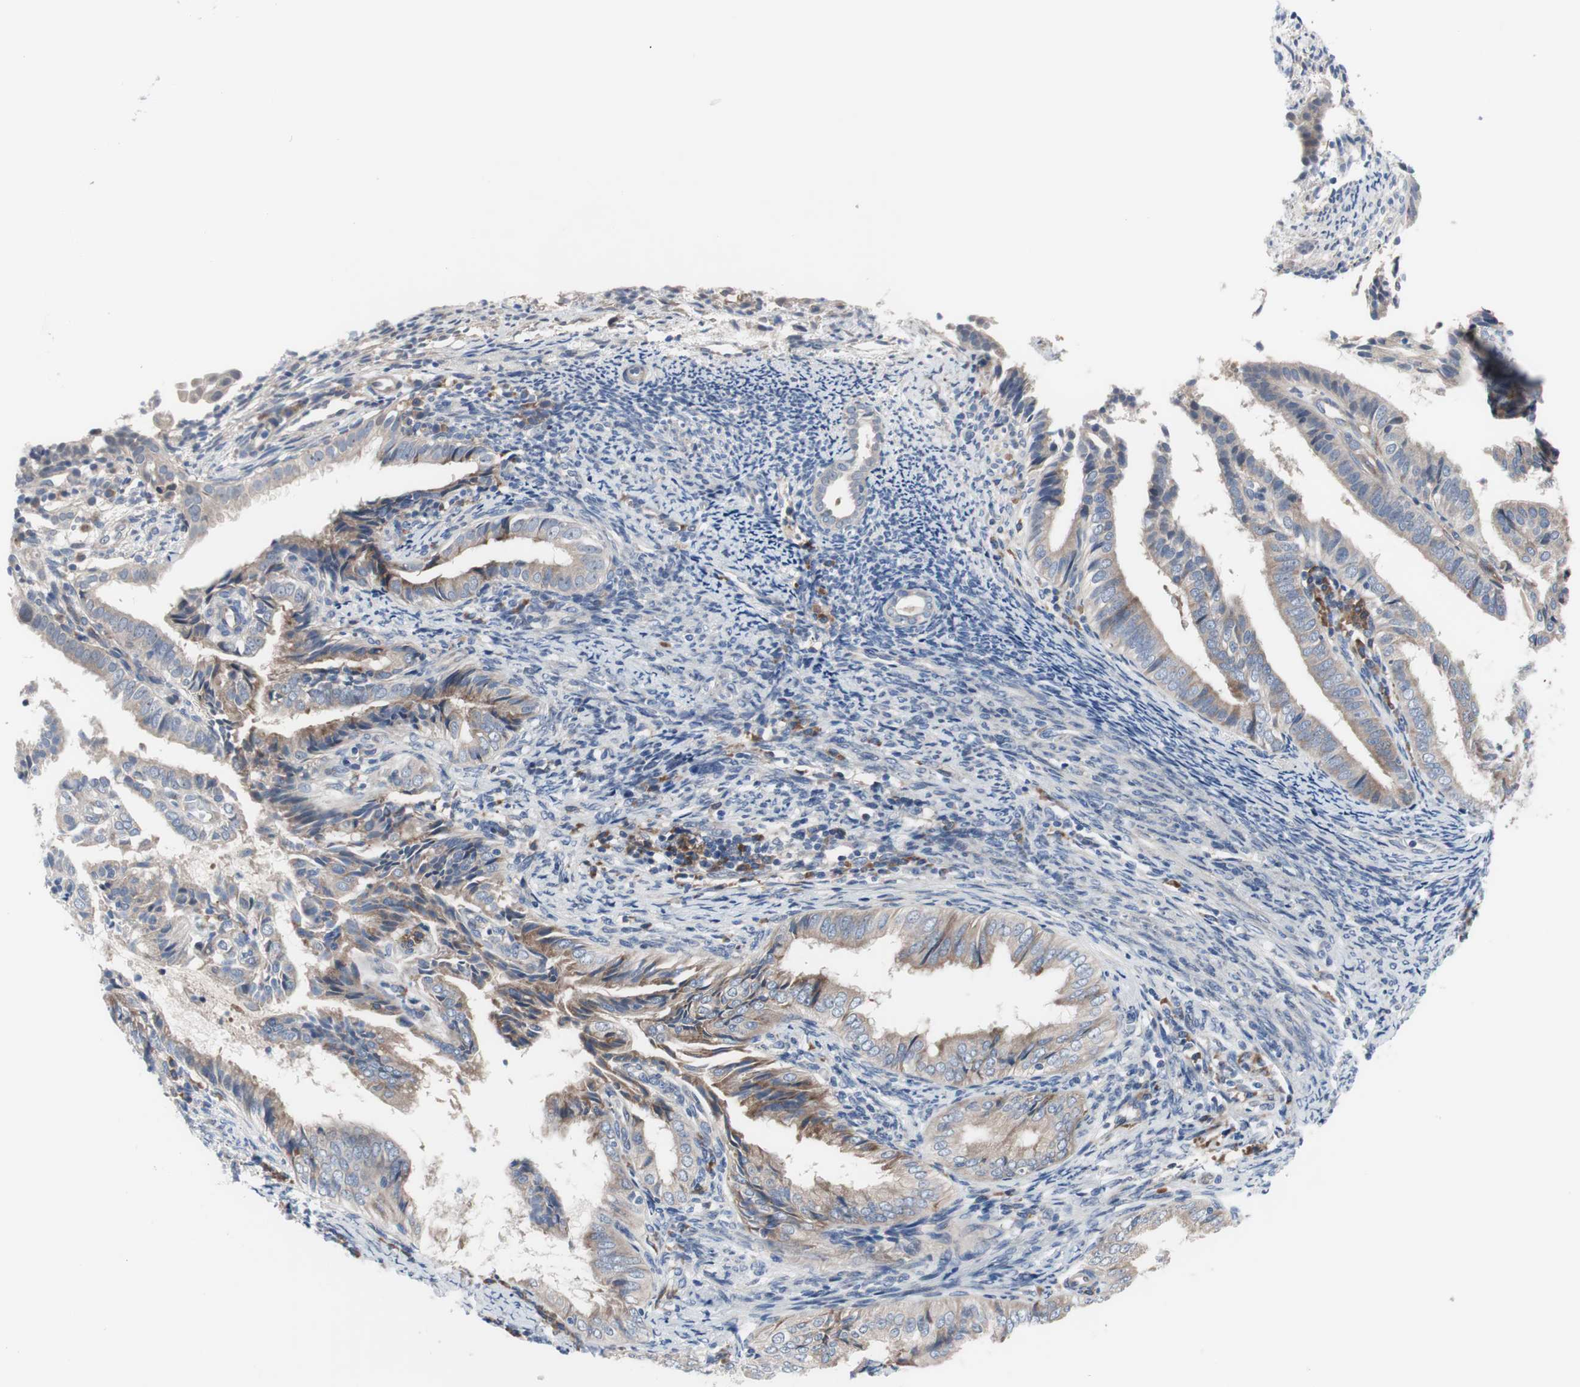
{"staining": {"intensity": "weak", "quantity": ">75%", "location": "none"}, "tissue": "endometrial cancer", "cell_type": "Tumor cells", "image_type": "cancer", "snomed": [{"axis": "morphology", "description": "Adenocarcinoma, NOS"}, {"axis": "topography", "description": "Endometrium"}], "caption": "Immunohistochemistry photomicrograph of neoplastic tissue: human adenocarcinoma (endometrial) stained using immunohistochemistry (IHC) exhibits low levels of weak protein expression localized specifically in the None of tumor cells, appearing as a None brown color.", "gene": "KANSL1", "patient": {"sex": "female", "age": 58}}